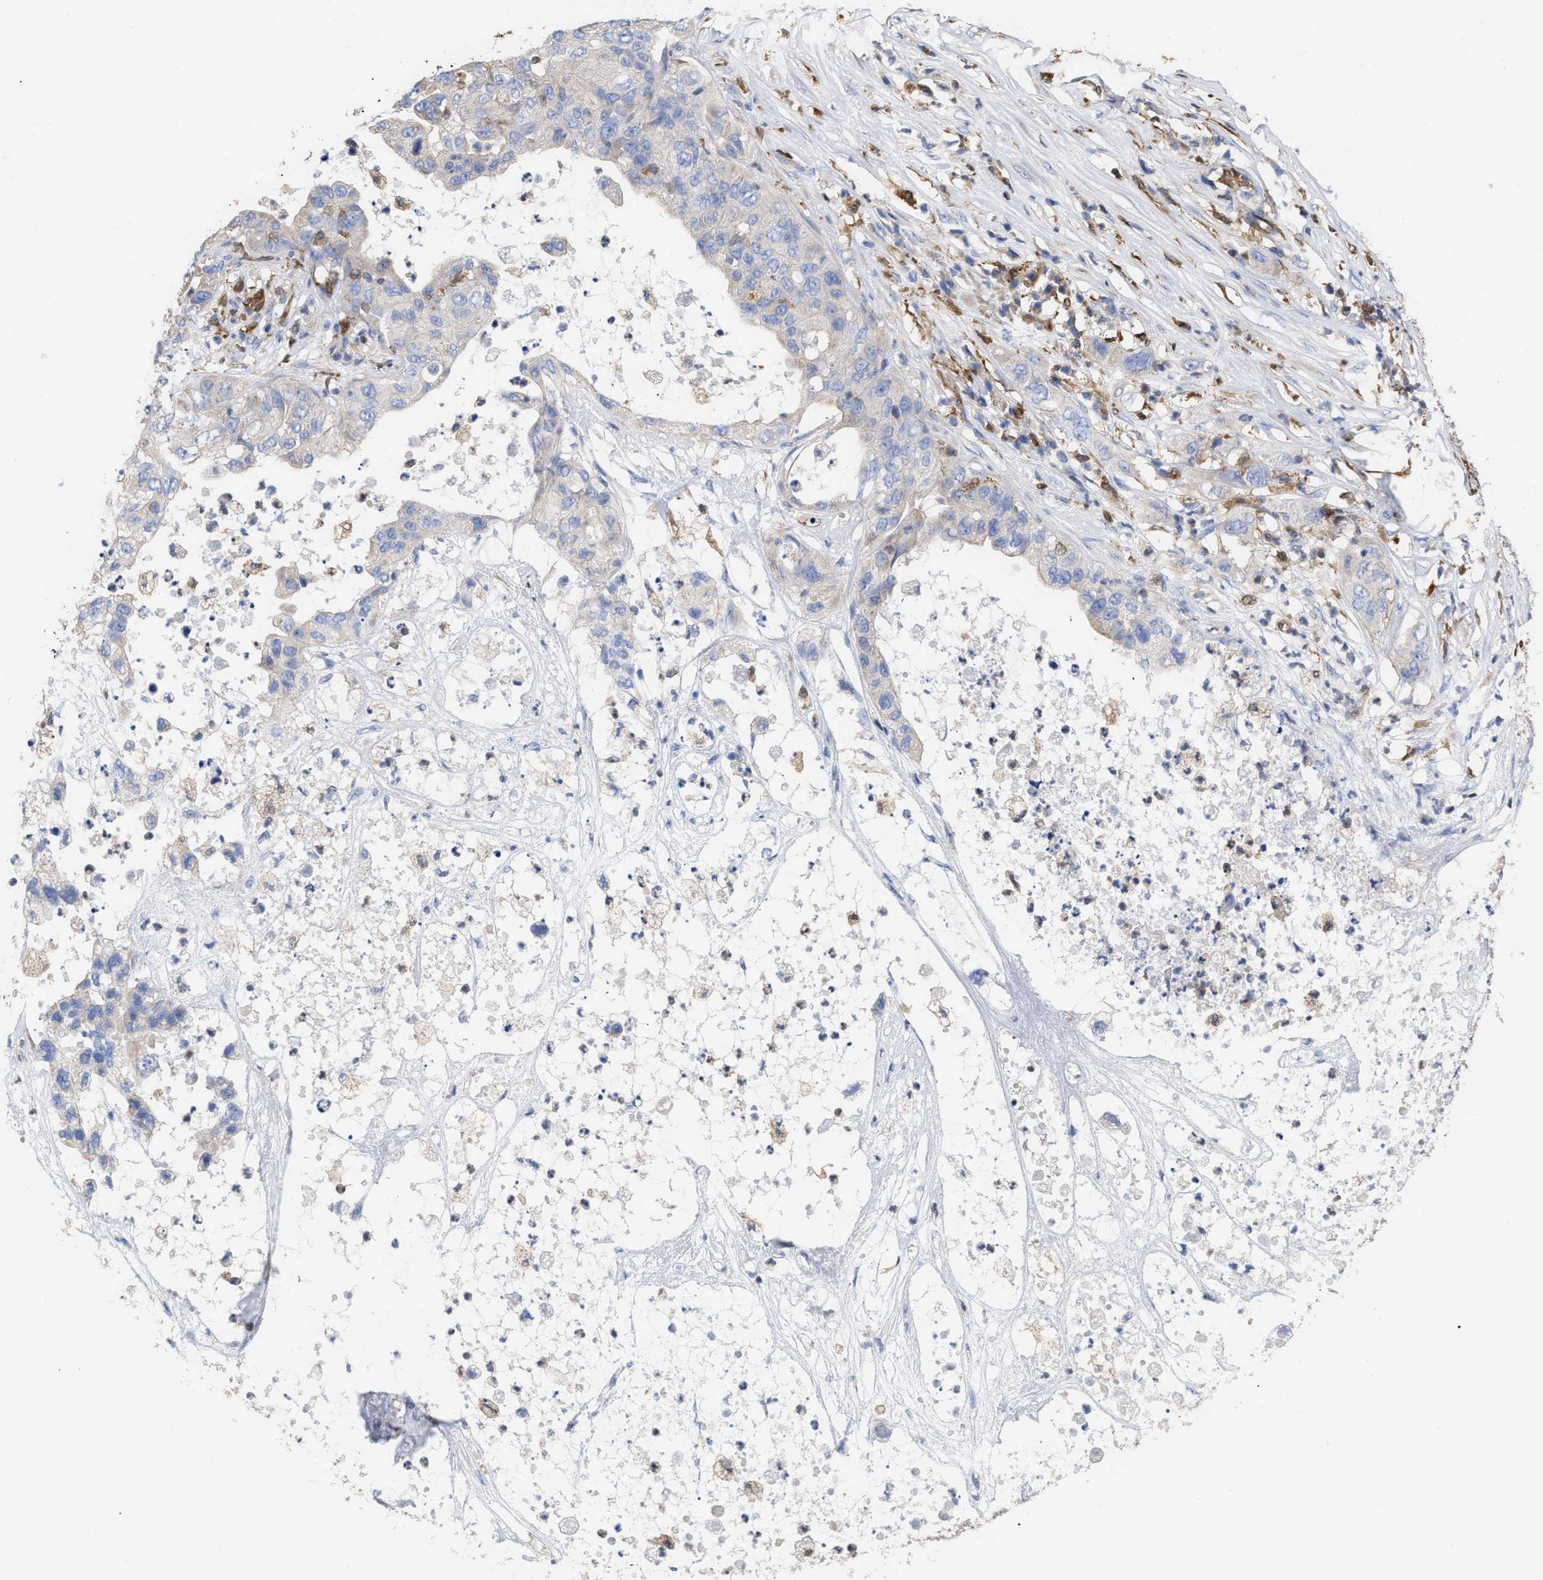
{"staining": {"intensity": "negative", "quantity": "none", "location": "none"}, "tissue": "pancreatic cancer", "cell_type": "Tumor cells", "image_type": "cancer", "snomed": [{"axis": "morphology", "description": "Adenocarcinoma, NOS"}, {"axis": "topography", "description": "Pancreas"}], "caption": "This is a micrograph of immunohistochemistry (IHC) staining of adenocarcinoma (pancreatic), which shows no staining in tumor cells. (DAB IHC, high magnification).", "gene": "GIMAP4", "patient": {"sex": "female", "age": 78}}